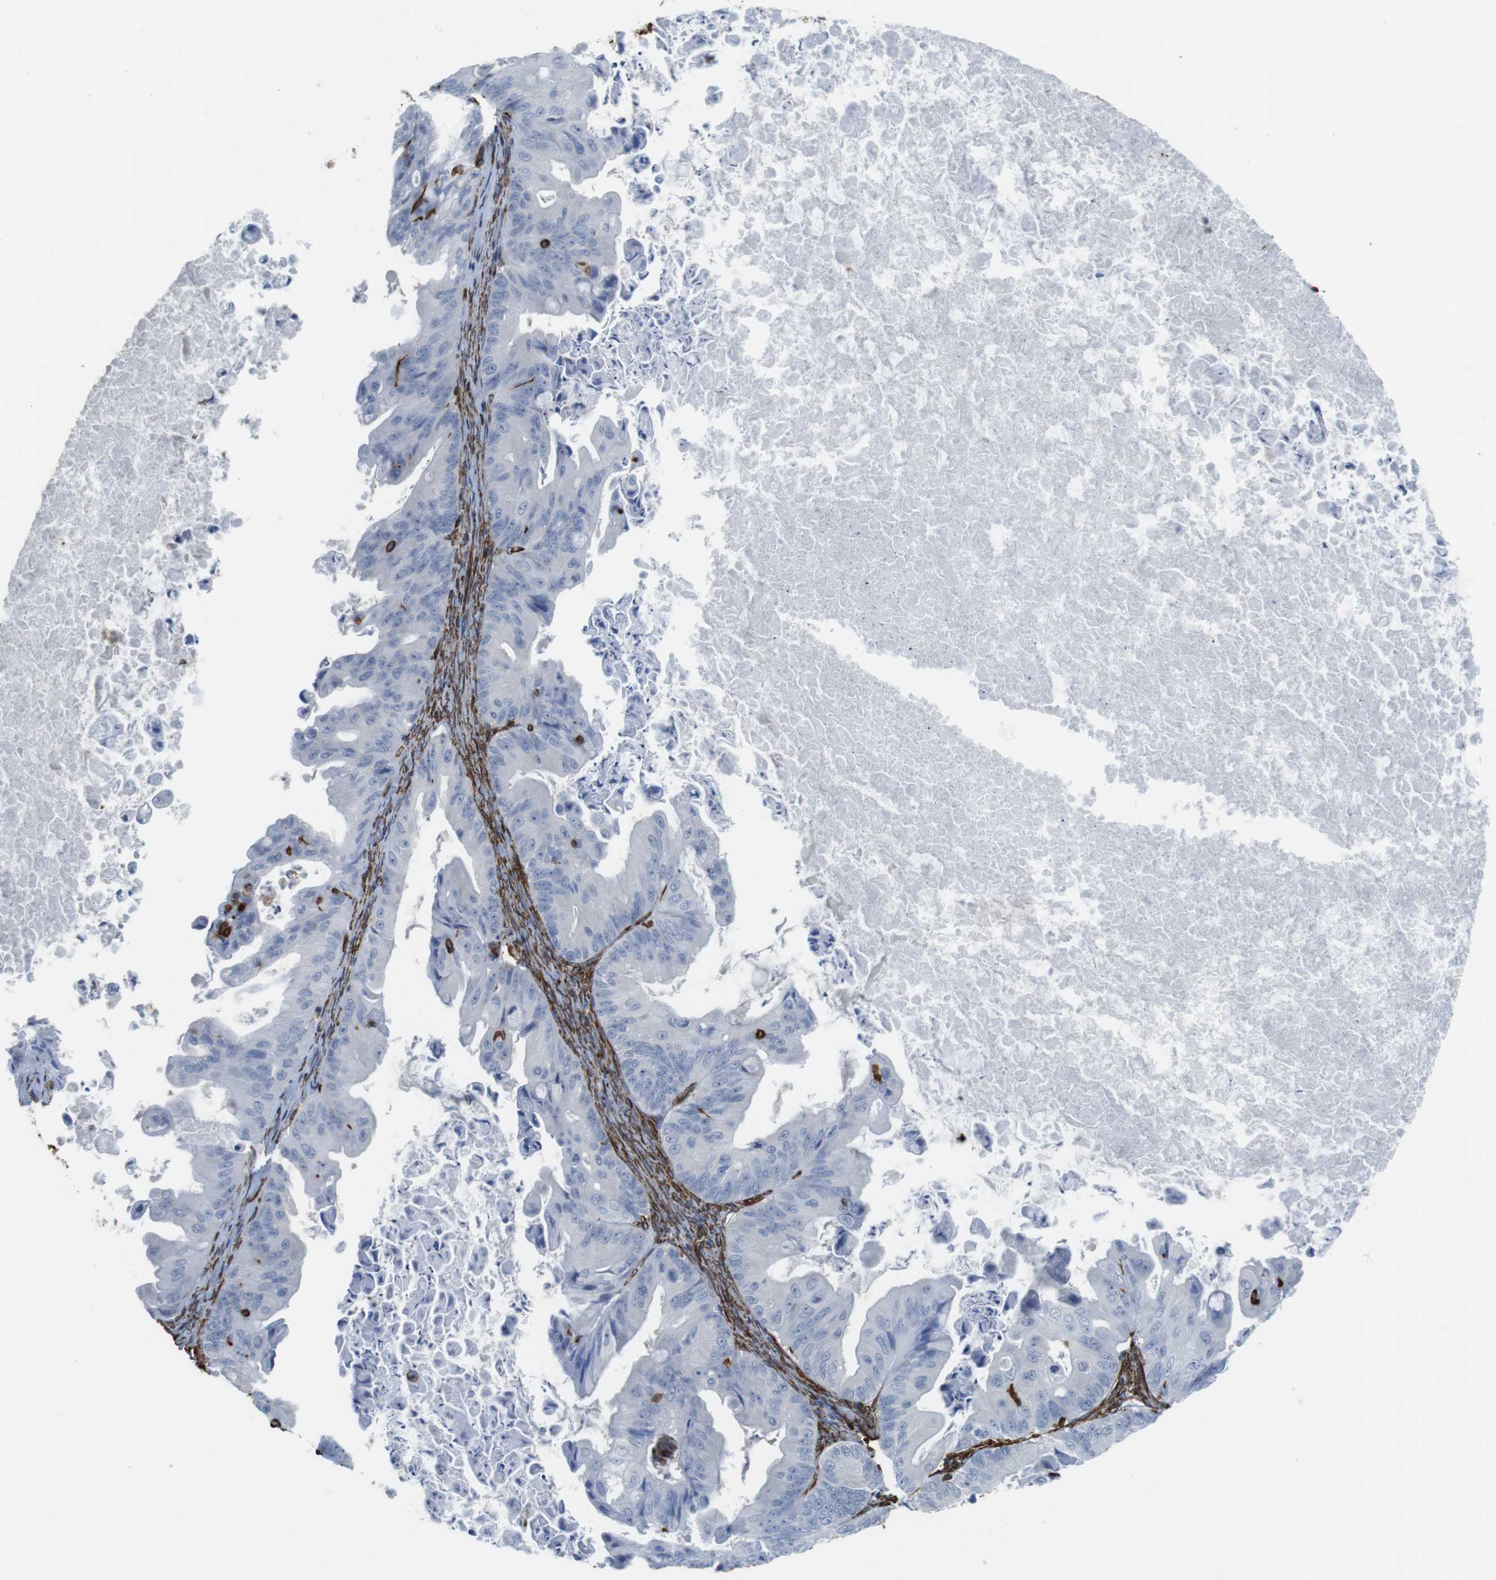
{"staining": {"intensity": "negative", "quantity": "none", "location": "none"}, "tissue": "ovarian cancer", "cell_type": "Tumor cells", "image_type": "cancer", "snomed": [{"axis": "morphology", "description": "Cystadenocarcinoma, mucinous, NOS"}, {"axis": "topography", "description": "Ovary"}], "caption": "Photomicrograph shows no protein positivity in tumor cells of ovarian mucinous cystadenocarcinoma tissue.", "gene": "RALGPS1", "patient": {"sex": "female", "age": 37}}